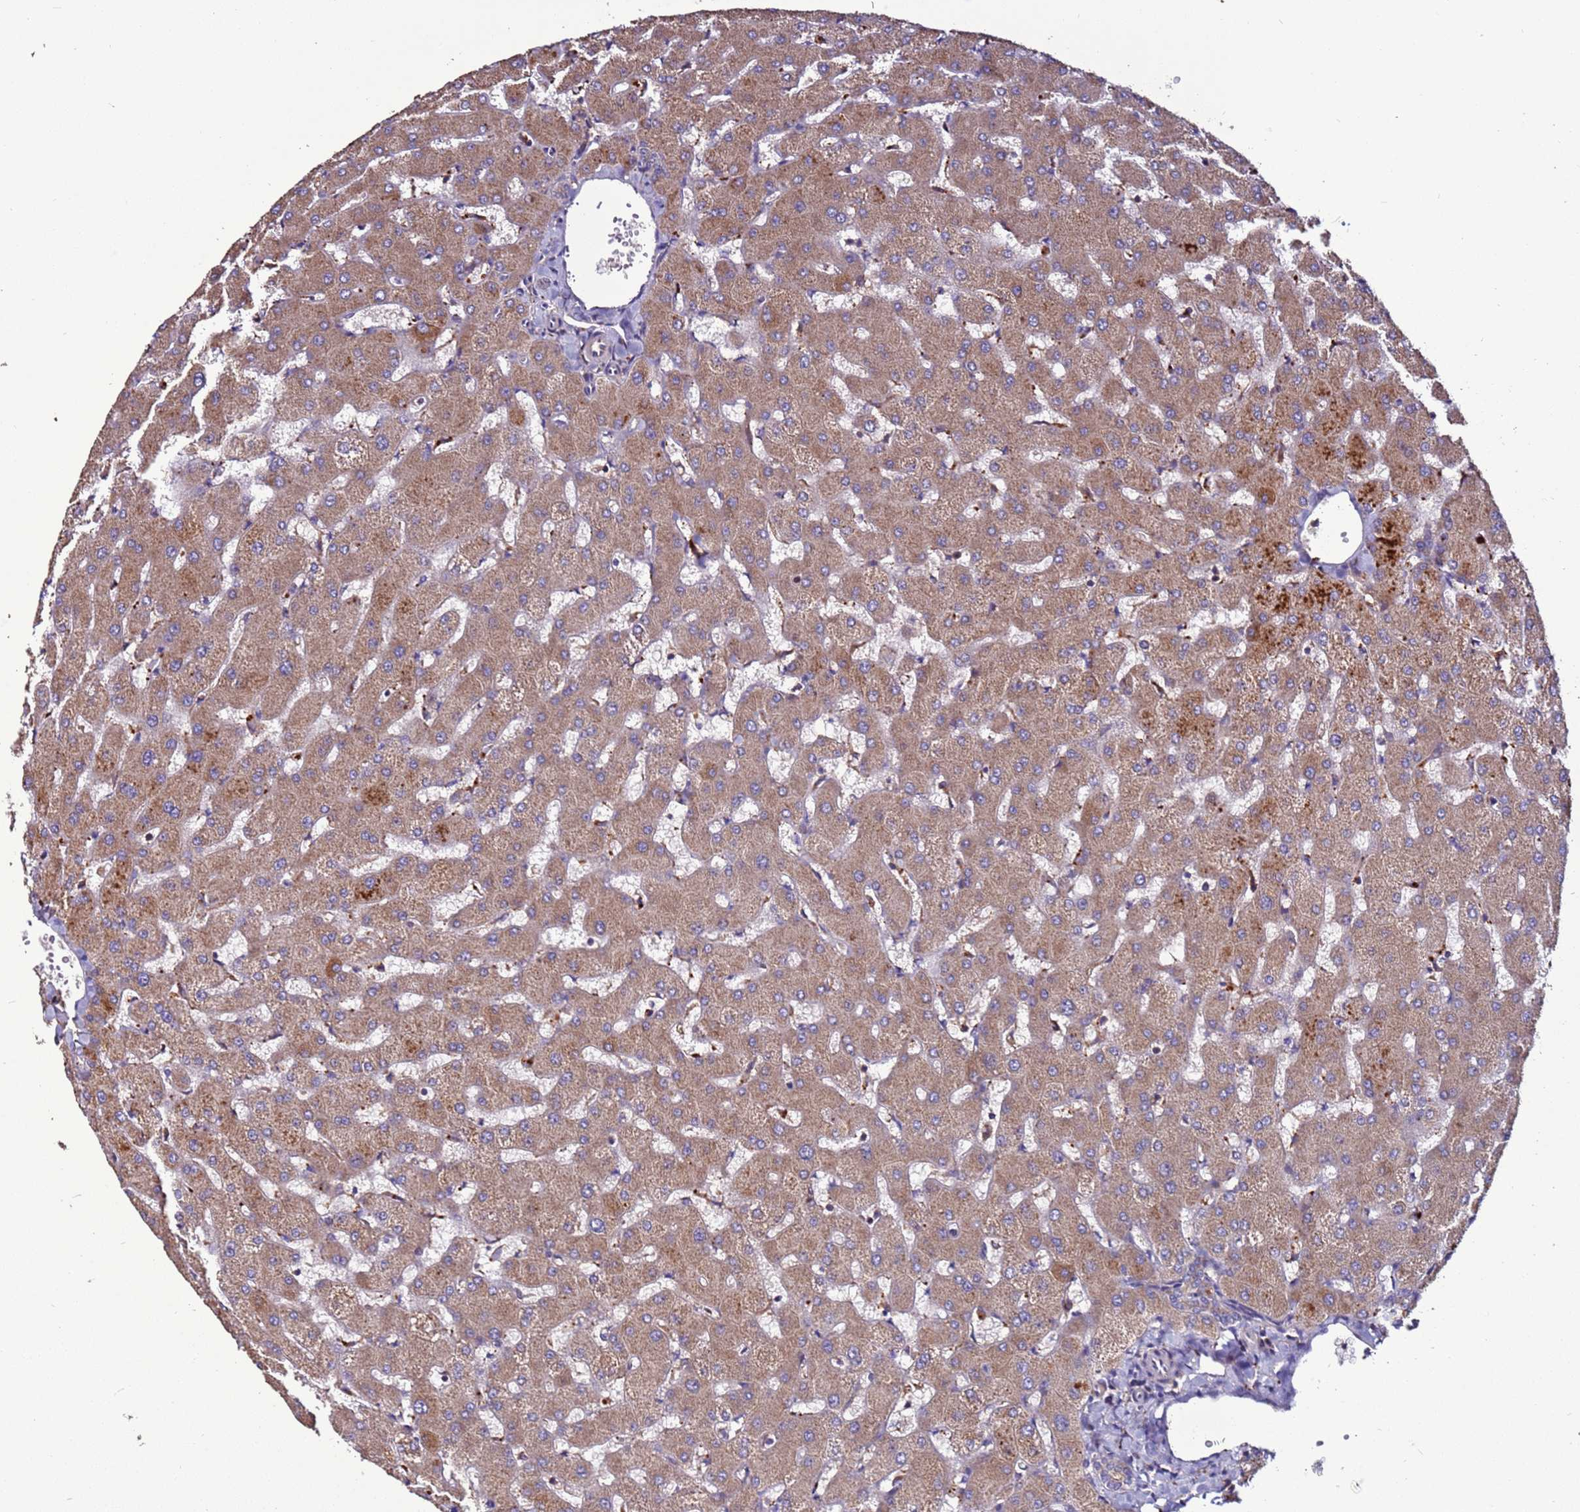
{"staining": {"intensity": "weak", "quantity": ">75%", "location": "cytoplasmic/membranous"}, "tissue": "liver", "cell_type": "Cholangiocytes", "image_type": "normal", "snomed": [{"axis": "morphology", "description": "Normal tissue, NOS"}, {"axis": "topography", "description": "Liver"}], "caption": "Liver stained for a protein (brown) shows weak cytoplasmic/membranous positive staining in approximately >75% of cholangiocytes.", "gene": "CEP55", "patient": {"sex": "female", "age": 63}}